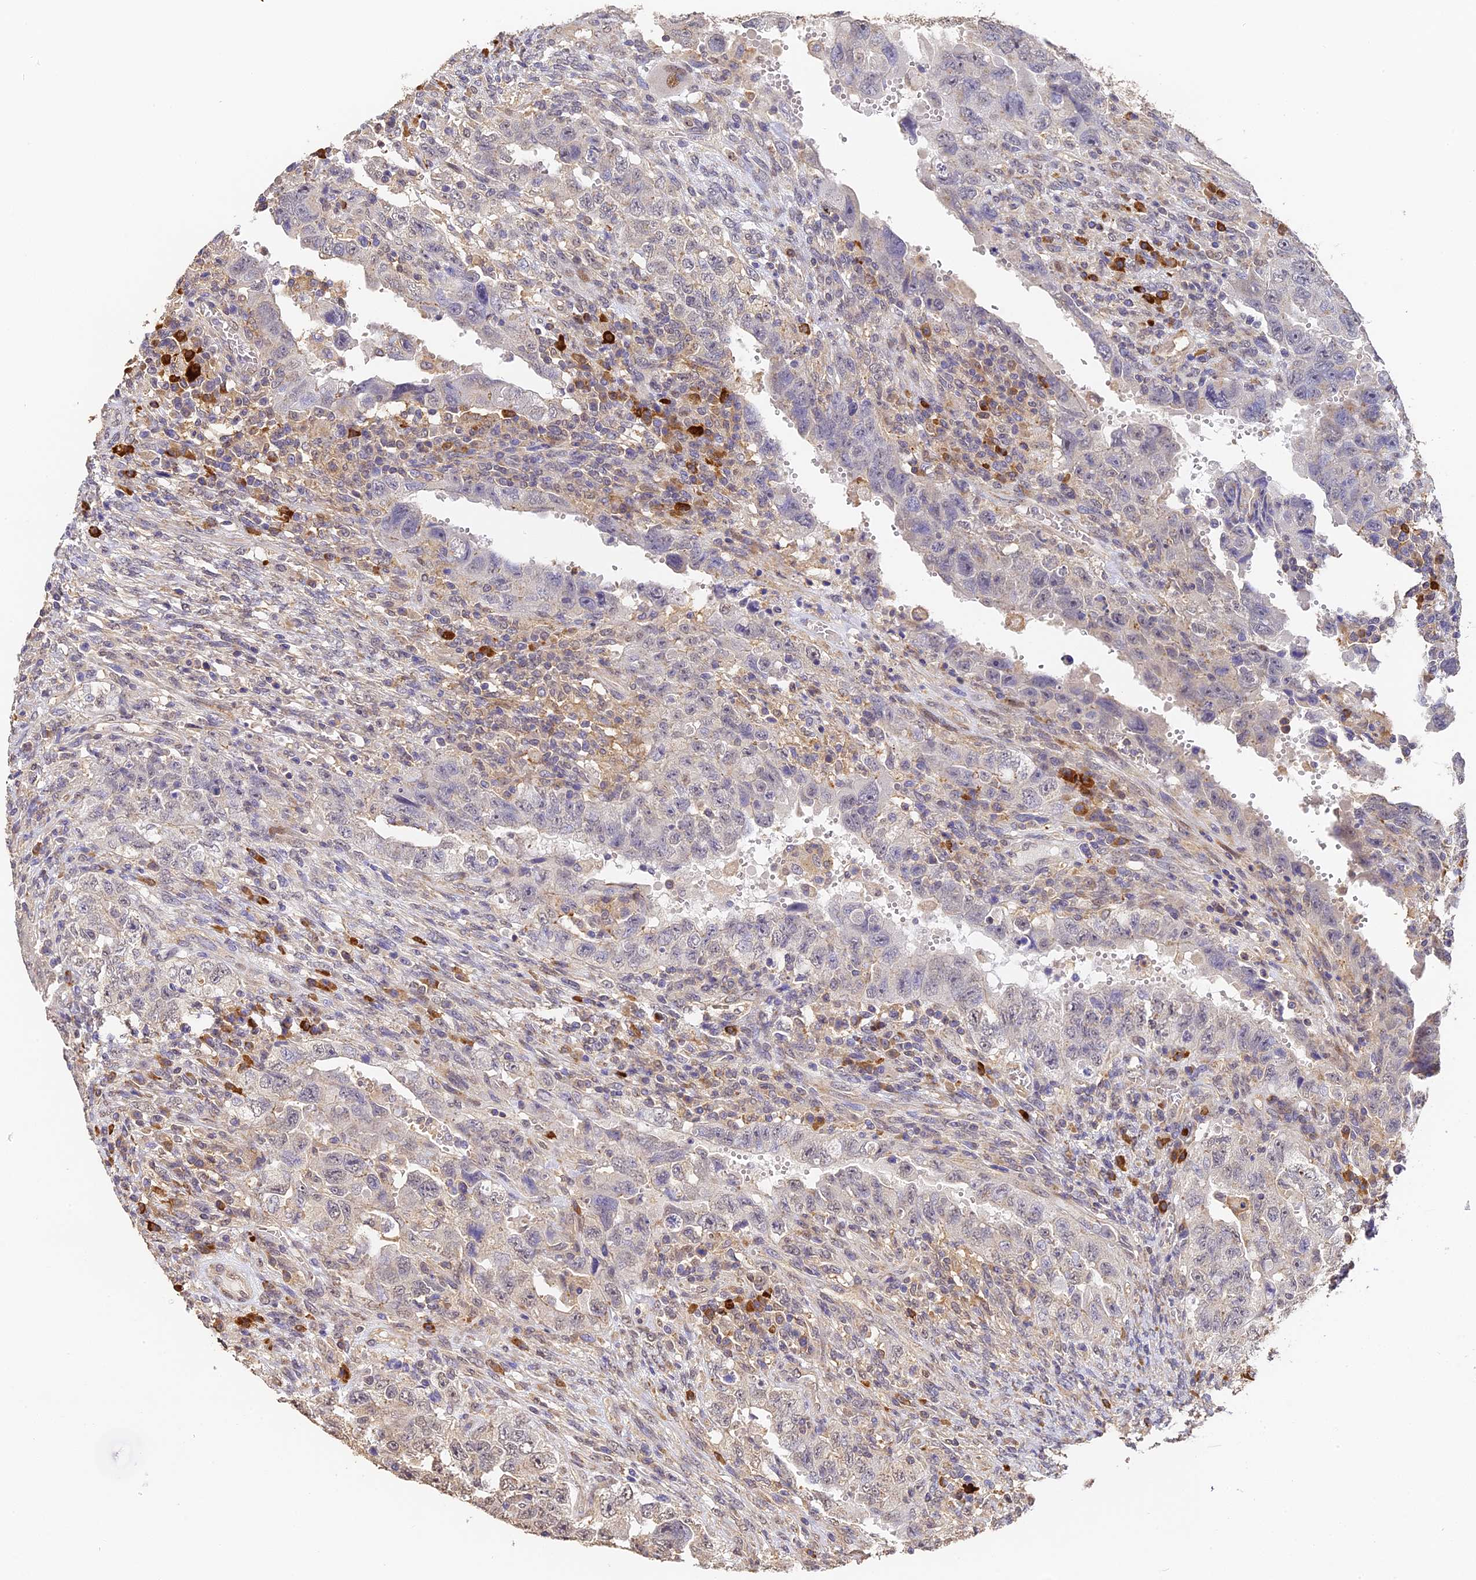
{"staining": {"intensity": "negative", "quantity": "none", "location": "none"}, "tissue": "testis cancer", "cell_type": "Tumor cells", "image_type": "cancer", "snomed": [{"axis": "morphology", "description": "Carcinoma, Embryonal, NOS"}, {"axis": "topography", "description": "Testis"}], "caption": "There is no significant staining in tumor cells of testis cancer (embryonal carcinoma).", "gene": "SLC11A1", "patient": {"sex": "male", "age": 26}}